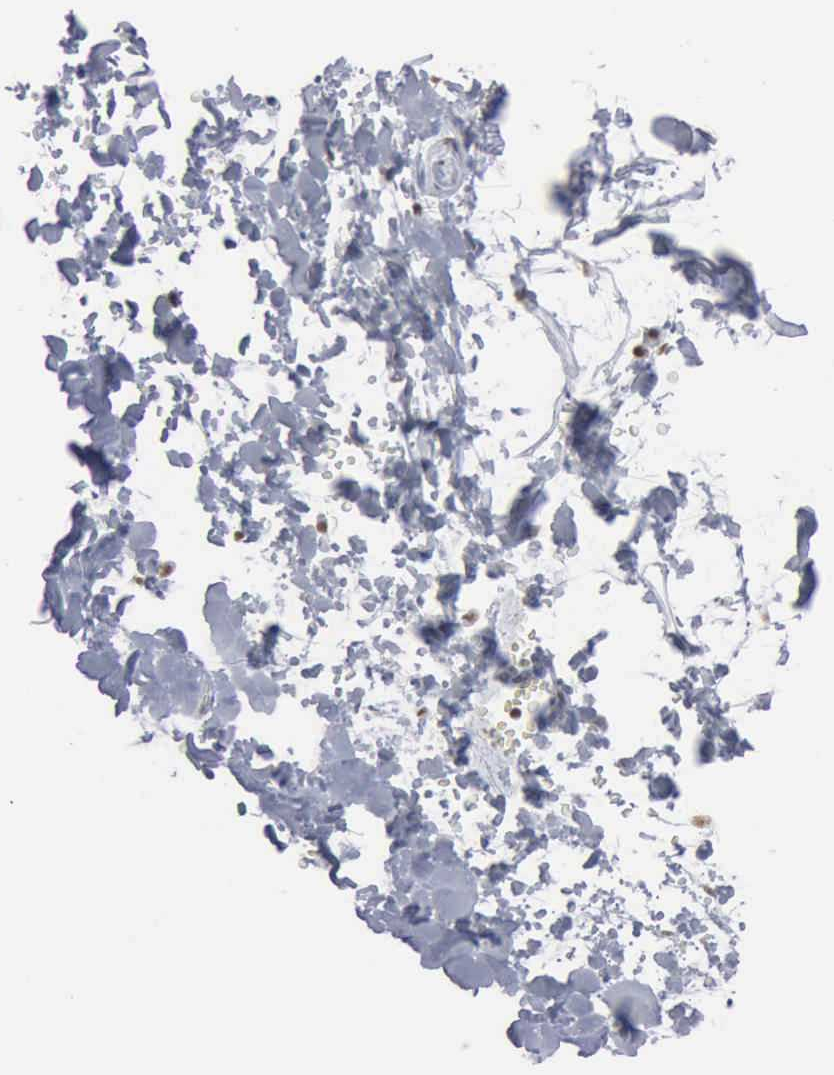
{"staining": {"intensity": "moderate", "quantity": ">75%", "location": "nuclear"}, "tissue": "adipose tissue", "cell_type": "Adipocytes", "image_type": "normal", "snomed": [{"axis": "morphology", "description": "Normal tissue, NOS"}, {"axis": "morphology", "description": "Squamous cell carcinoma, NOS"}, {"axis": "topography", "description": "Skin"}, {"axis": "topography", "description": "Peripheral nerve tissue"}], "caption": "A photomicrograph showing moderate nuclear positivity in about >75% of adipocytes in benign adipose tissue, as visualized by brown immunohistochemical staining.", "gene": "XPA", "patient": {"sex": "male", "age": 83}}